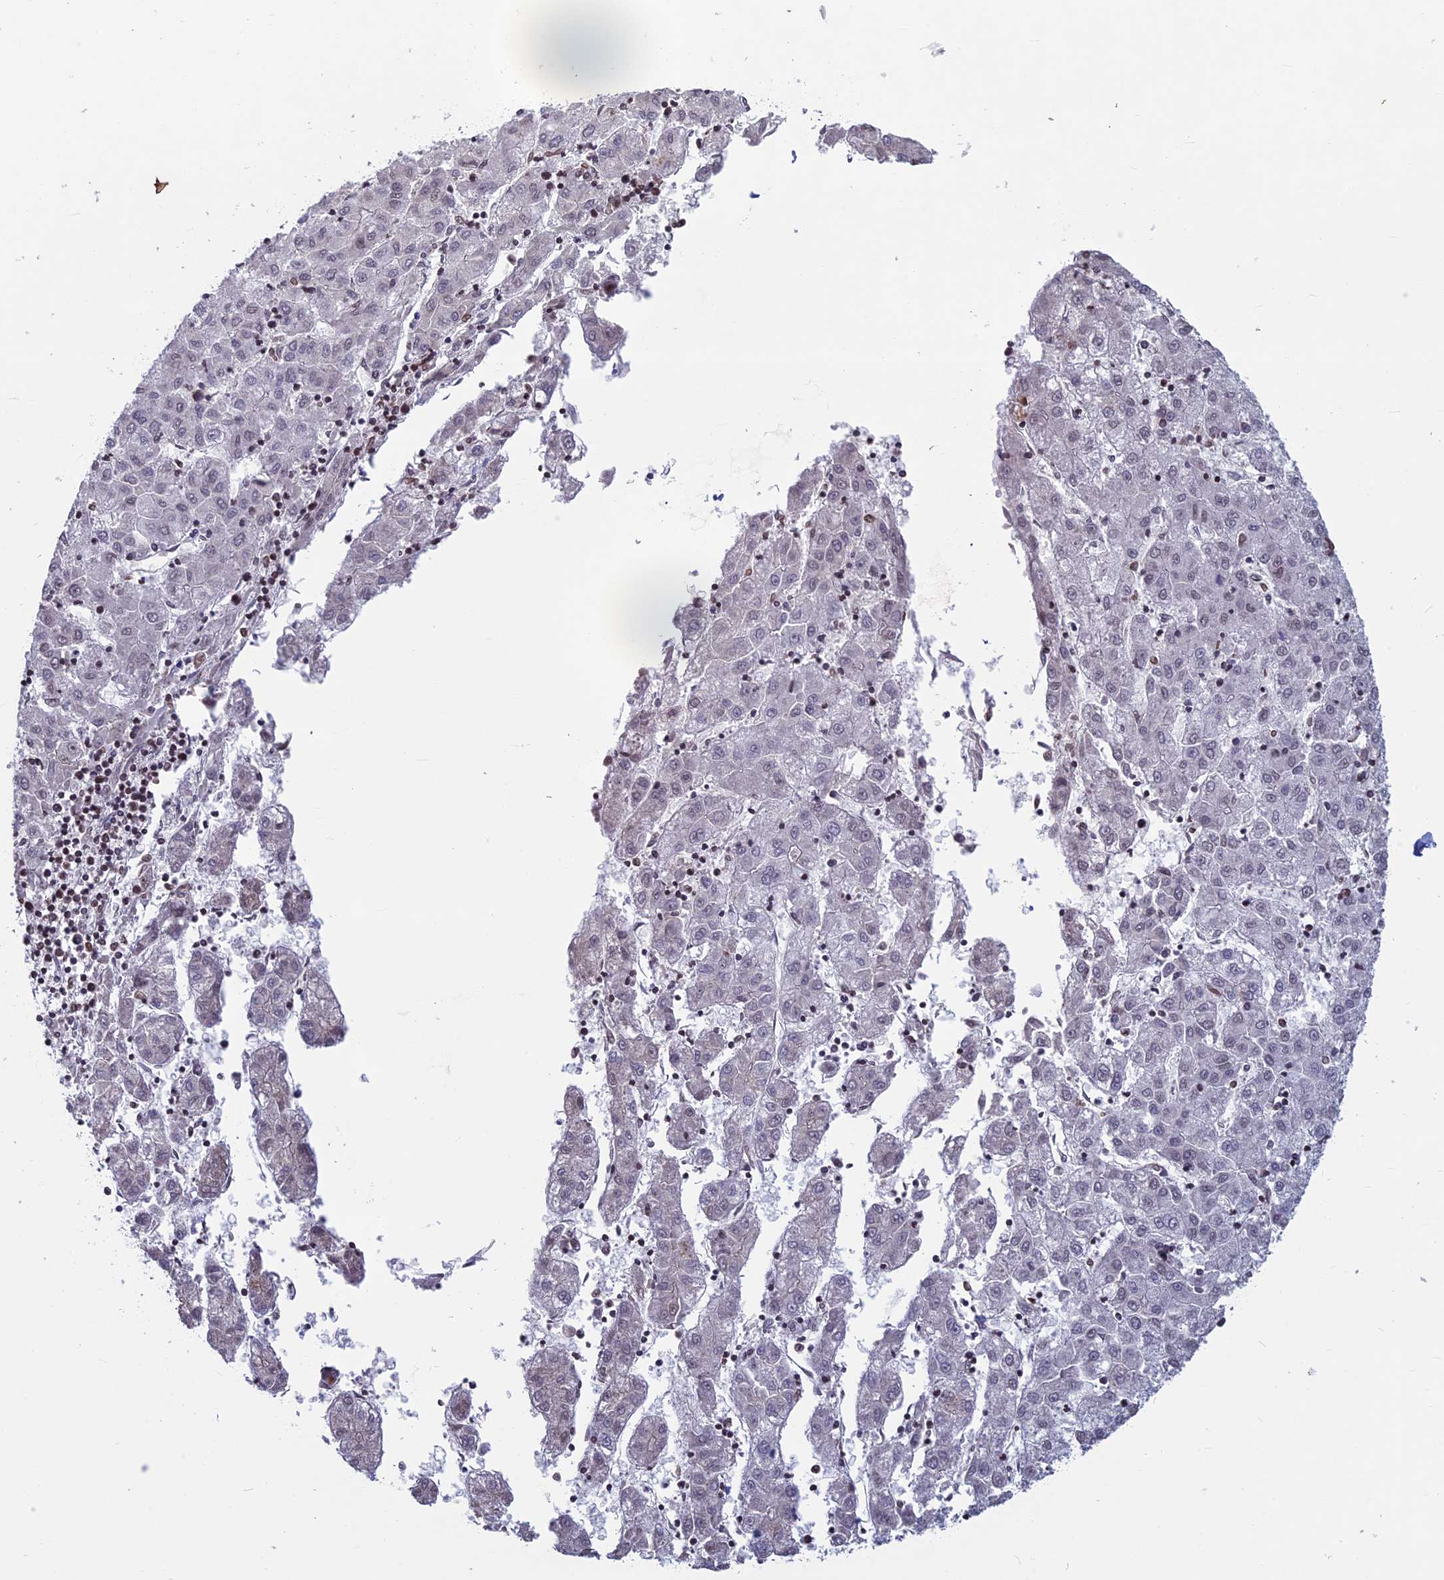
{"staining": {"intensity": "negative", "quantity": "none", "location": "none"}, "tissue": "liver cancer", "cell_type": "Tumor cells", "image_type": "cancer", "snomed": [{"axis": "morphology", "description": "Carcinoma, Hepatocellular, NOS"}, {"axis": "topography", "description": "Liver"}], "caption": "DAB (3,3'-diaminobenzidine) immunohistochemical staining of human liver cancer (hepatocellular carcinoma) reveals no significant positivity in tumor cells.", "gene": "SPIRE1", "patient": {"sex": "male", "age": 72}}